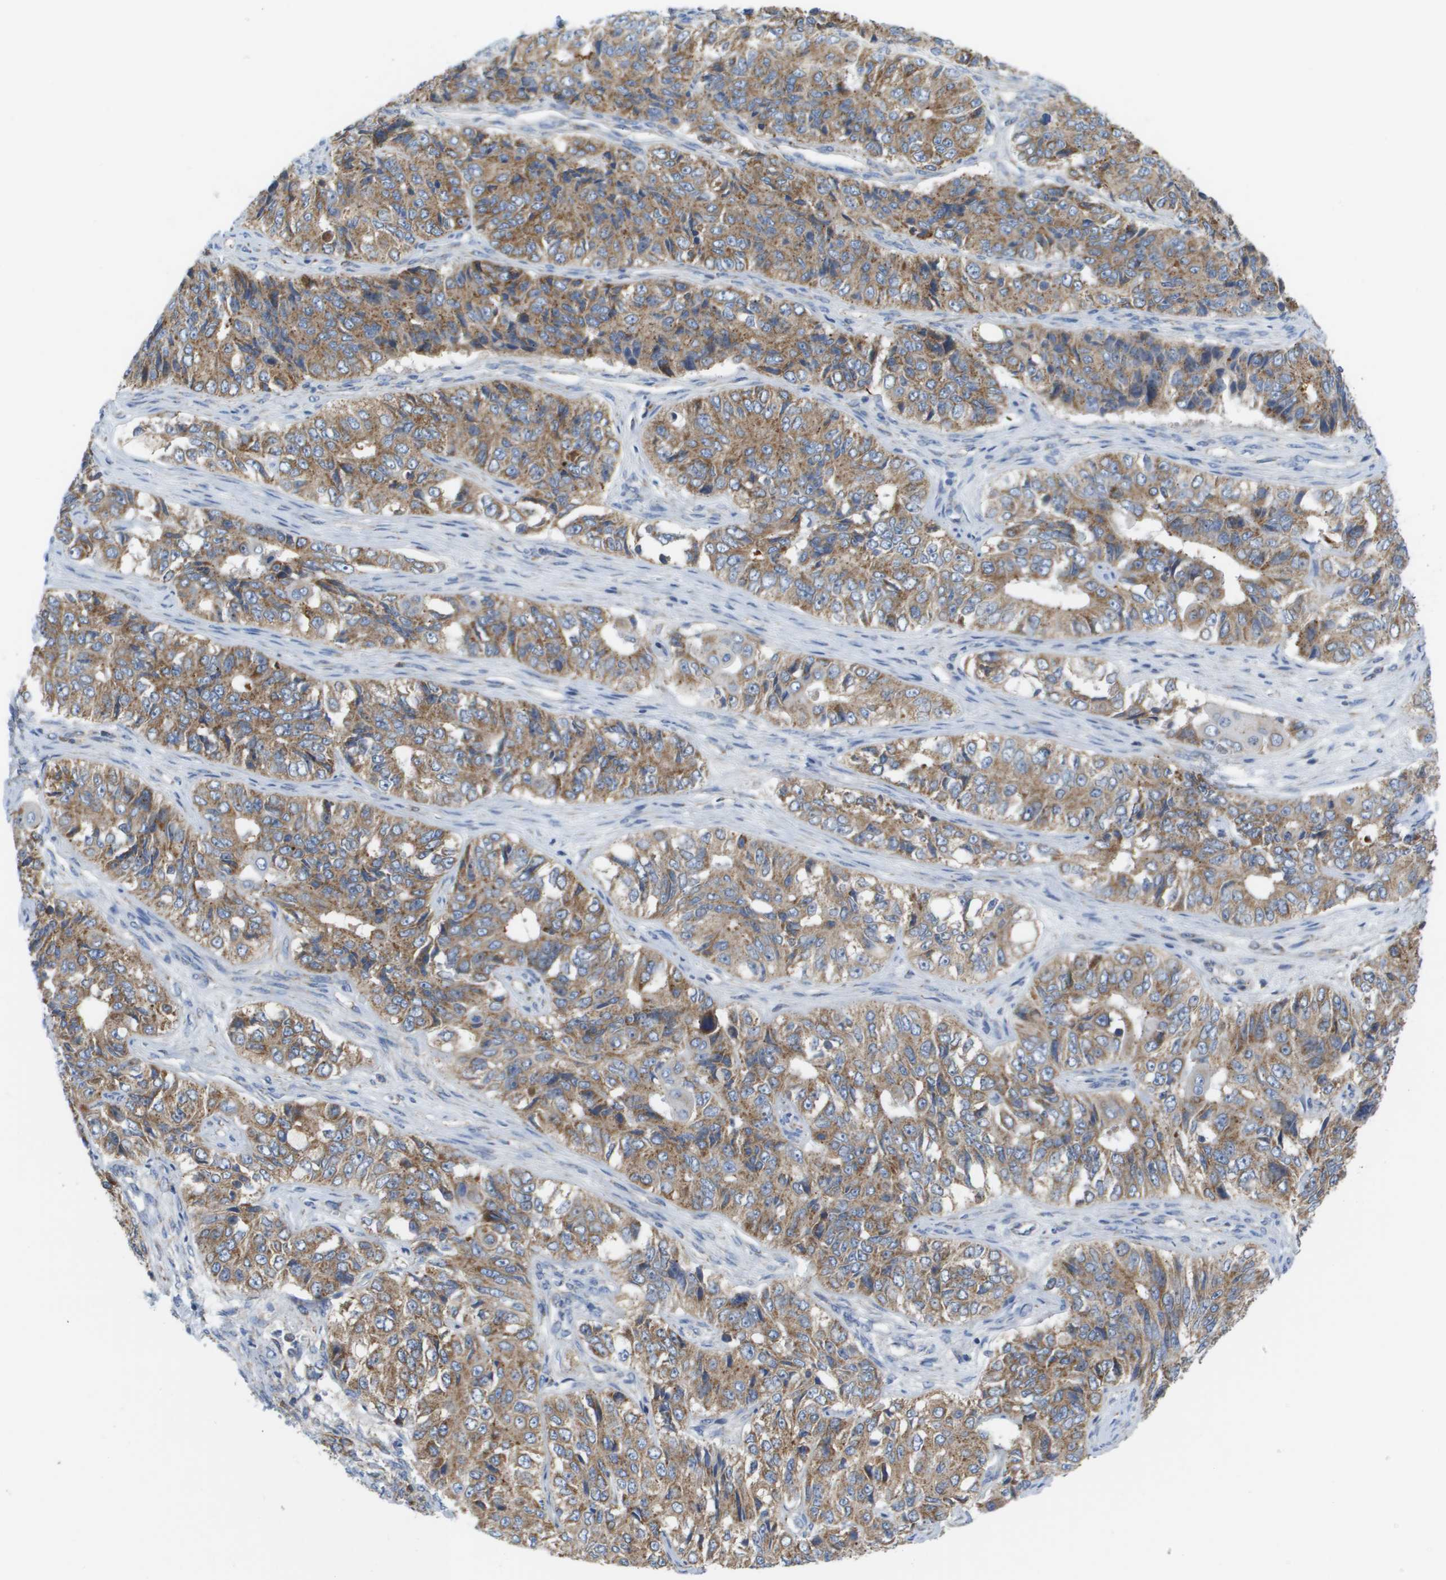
{"staining": {"intensity": "moderate", "quantity": ">75%", "location": "cytoplasmic/membranous"}, "tissue": "ovarian cancer", "cell_type": "Tumor cells", "image_type": "cancer", "snomed": [{"axis": "morphology", "description": "Carcinoma, endometroid"}, {"axis": "topography", "description": "Ovary"}], "caption": "Immunohistochemistry (IHC) (DAB) staining of human ovarian cancer reveals moderate cytoplasmic/membranous protein expression in approximately >75% of tumor cells.", "gene": "FIS1", "patient": {"sex": "female", "age": 51}}